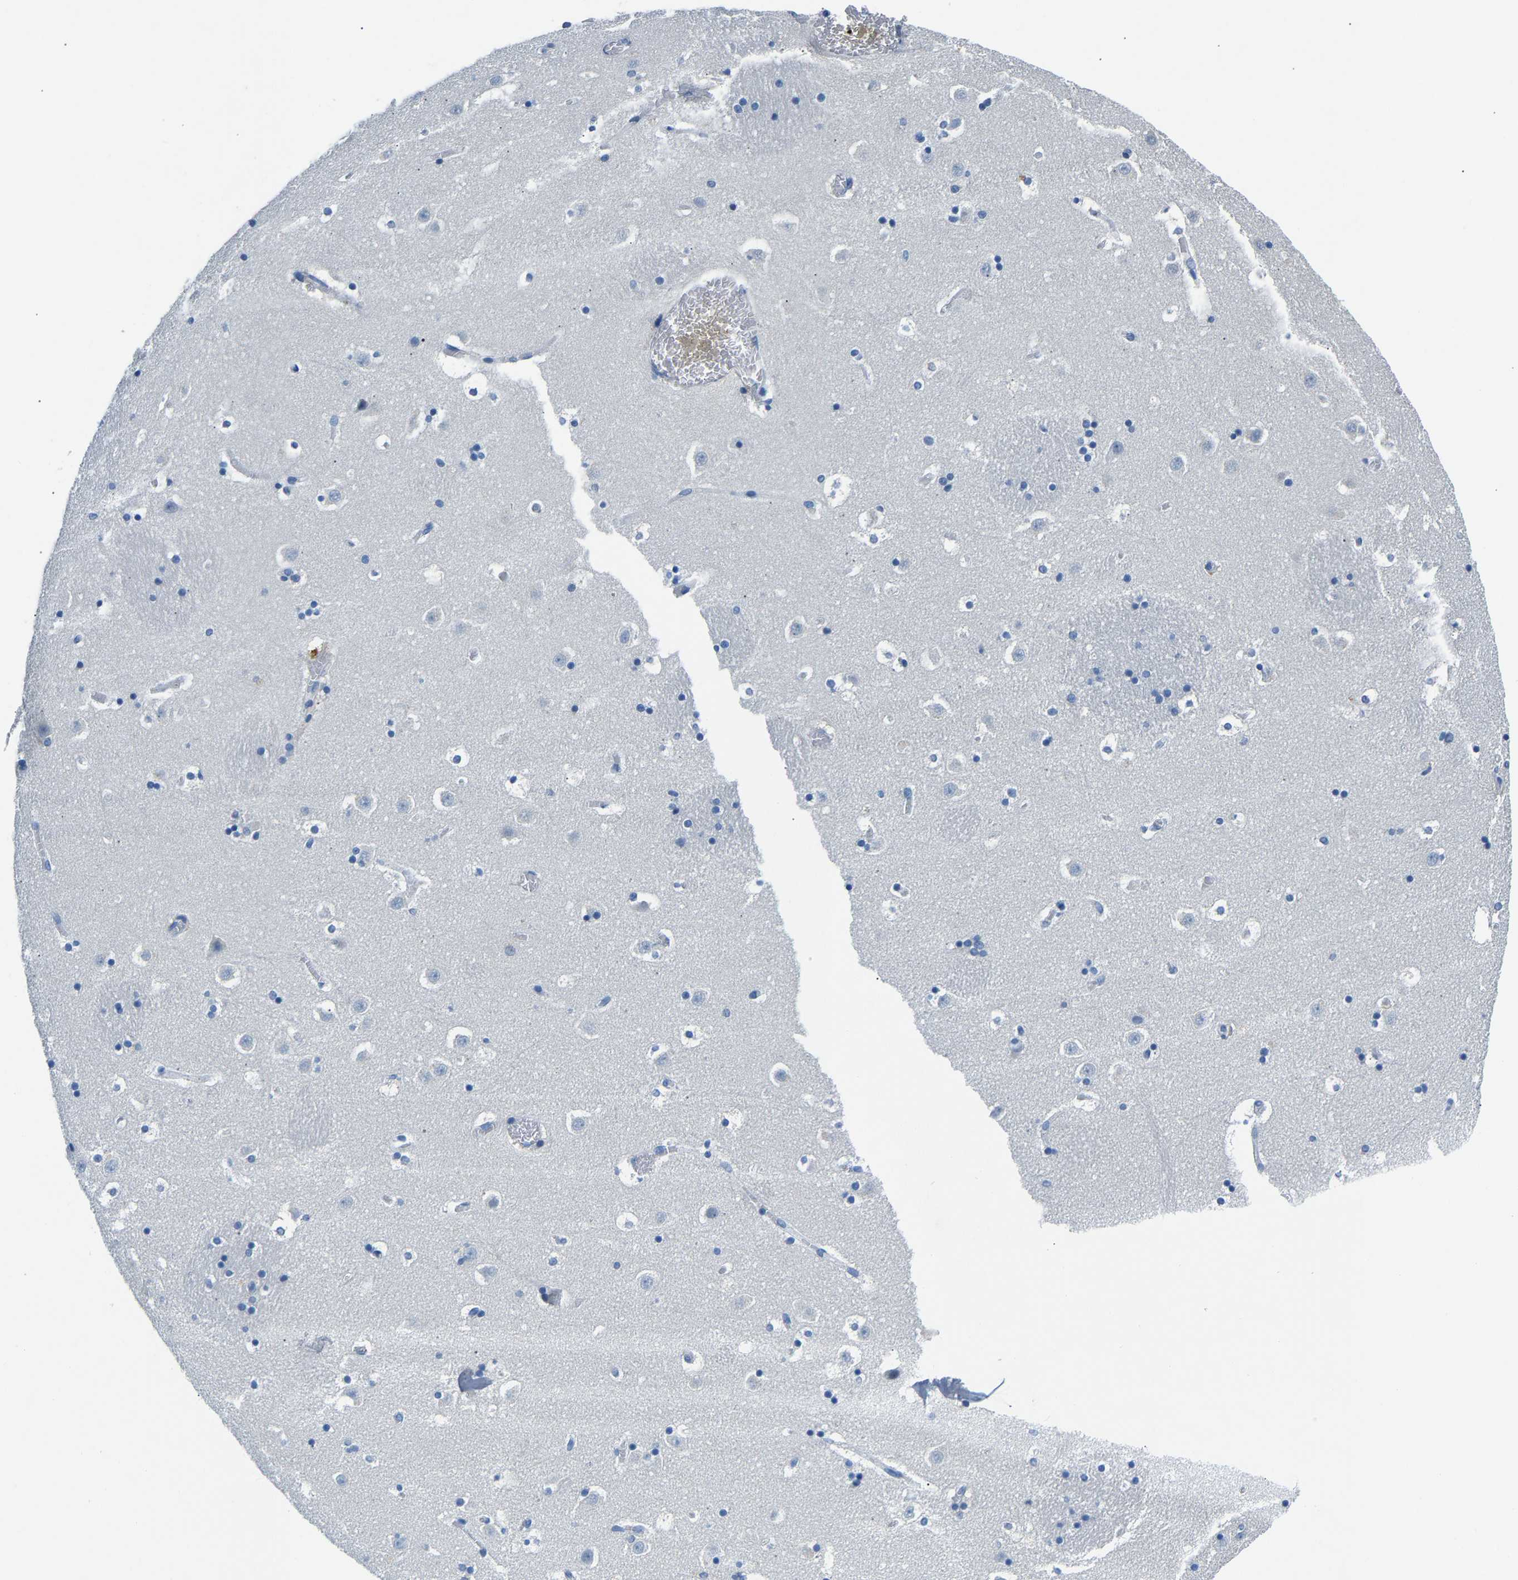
{"staining": {"intensity": "negative", "quantity": "none", "location": "none"}, "tissue": "caudate", "cell_type": "Glial cells", "image_type": "normal", "snomed": [{"axis": "morphology", "description": "Normal tissue, NOS"}, {"axis": "topography", "description": "Lateral ventricle wall"}], "caption": "Immunohistochemistry histopathology image of benign human caudate stained for a protein (brown), which displays no expression in glial cells.", "gene": "DNAAF5", "patient": {"sex": "male", "age": 45}}